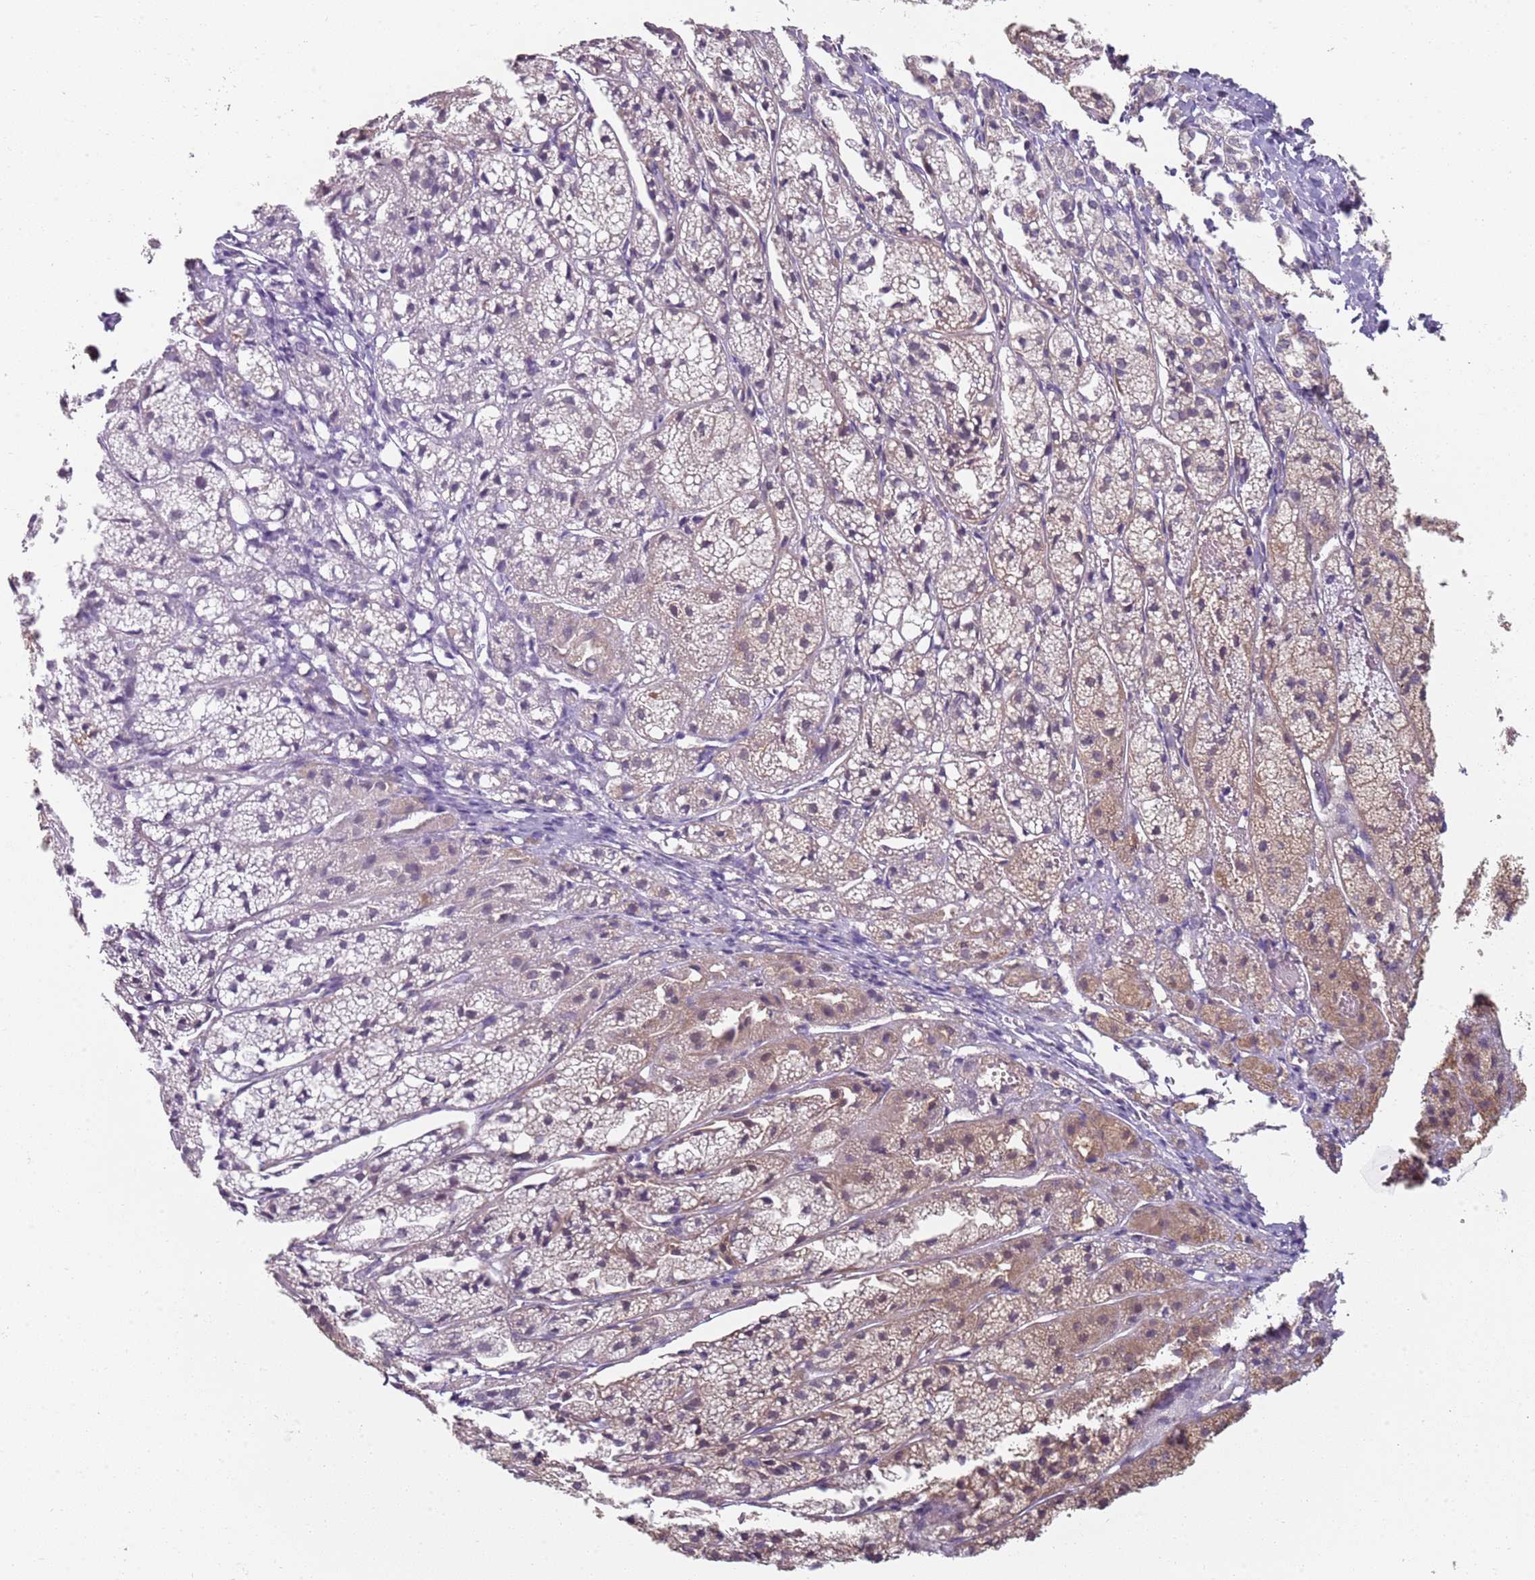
{"staining": {"intensity": "weak", "quantity": ">75%", "location": "cytoplasmic/membranous"}, "tissue": "adrenal gland", "cell_type": "Glandular cells", "image_type": "normal", "snomed": [{"axis": "morphology", "description": "Normal tissue, NOS"}, {"axis": "topography", "description": "Adrenal gland"}], "caption": "This is a photomicrograph of immunohistochemistry staining of unremarkable adrenal gland, which shows weak expression in the cytoplasmic/membranous of glandular cells.", "gene": "SMARCAL1", "patient": {"sex": "female", "age": 44}}